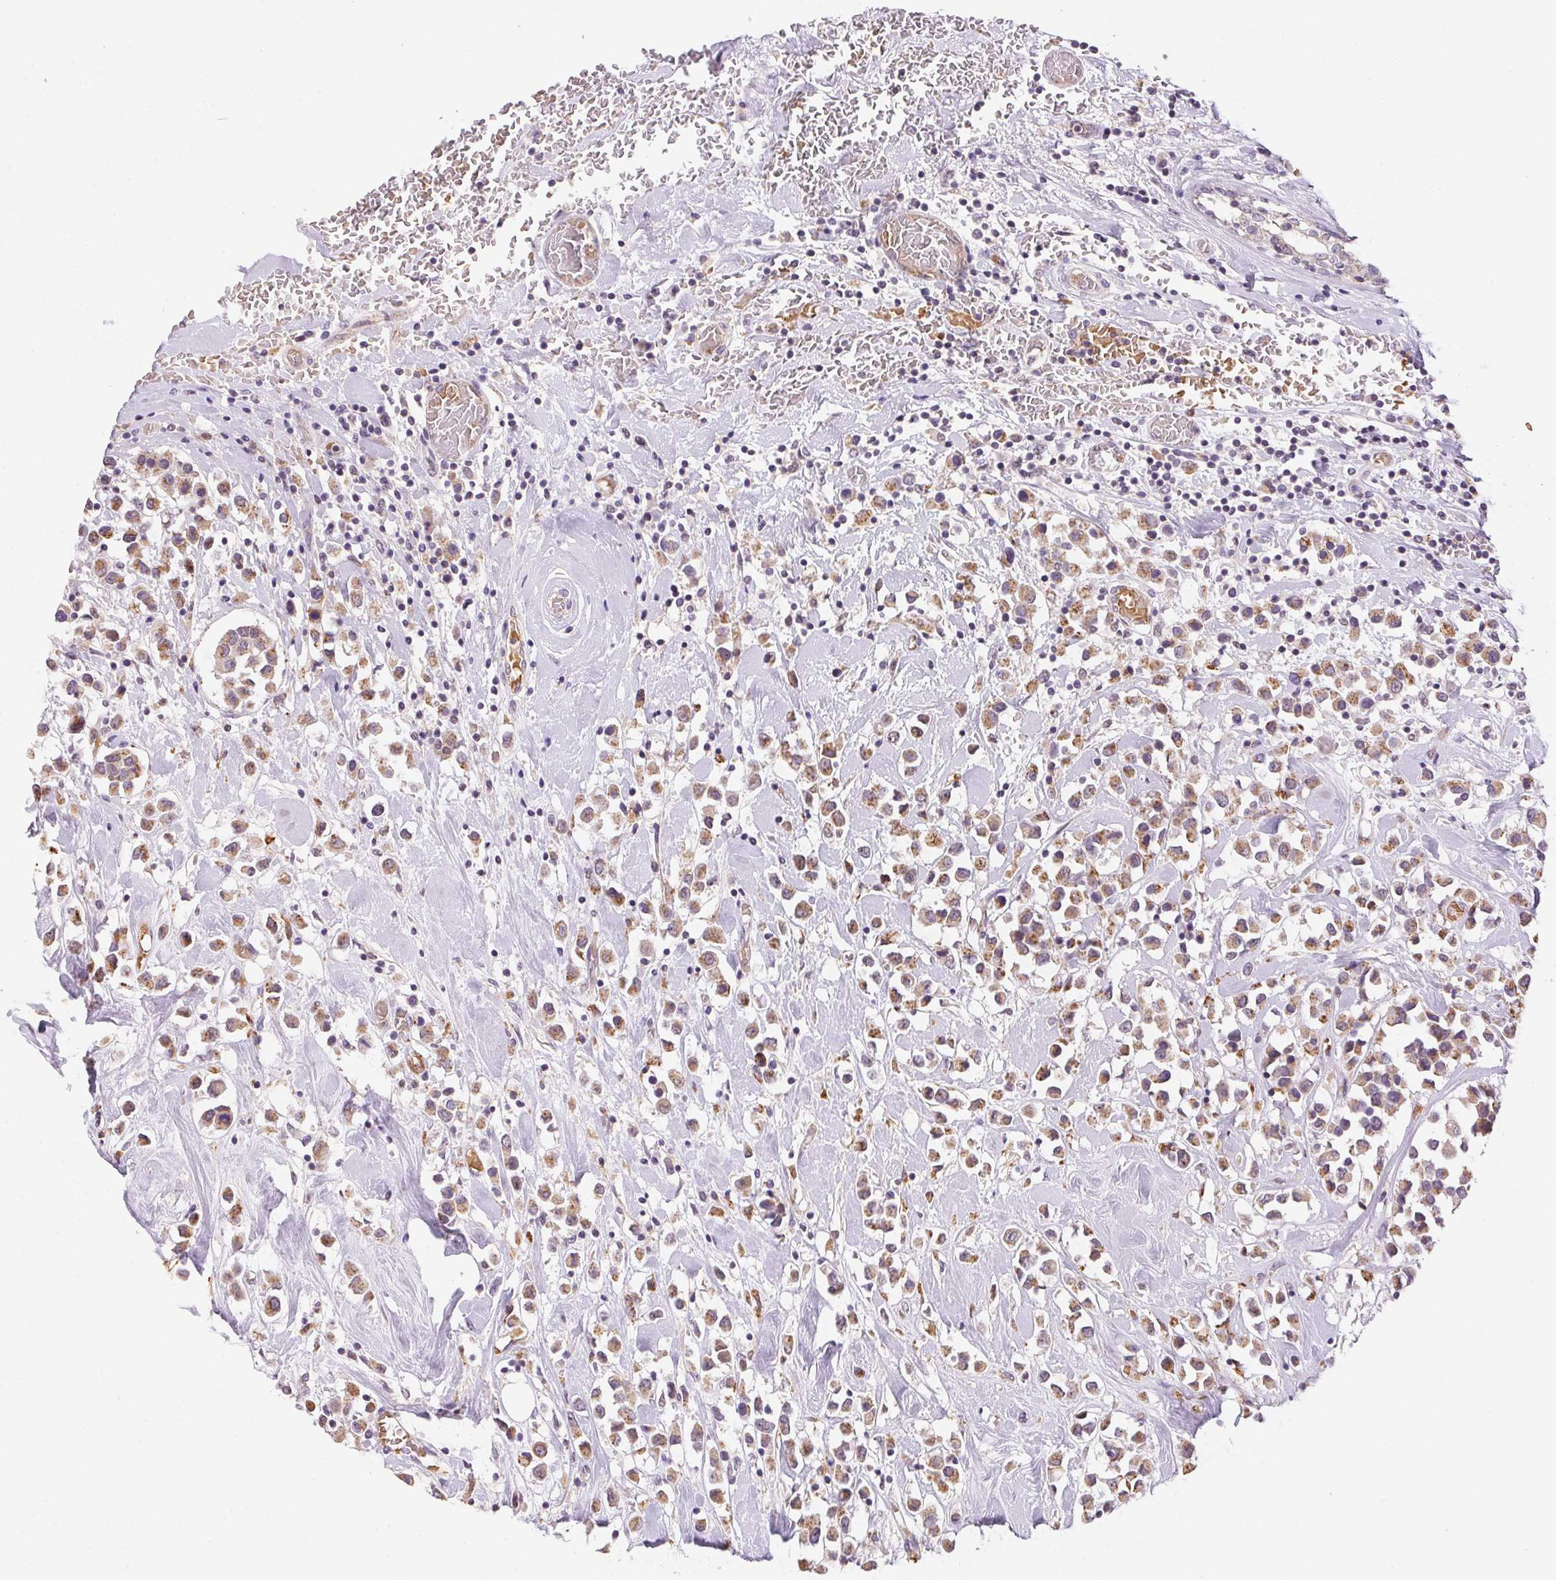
{"staining": {"intensity": "moderate", "quantity": ">75%", "location": "cytoplasmic/membranous"}, "tissue": "breast cancer", "cell_type": "Tumor cells", "image_type": "cancer", "snomed": [{"axis": "morphology", "description": "Duct carcinoma"}, {"axis": "topography", "description": "Breast"}], "caption": "Moderate cytoplasmic/membranous expression for a protein is identified in approximately >75% of tumor cells of breast cancer using immunohistochemistry (IHC).", "gene": "METTL13", "patient": {"sex": "female", "age": 61}}